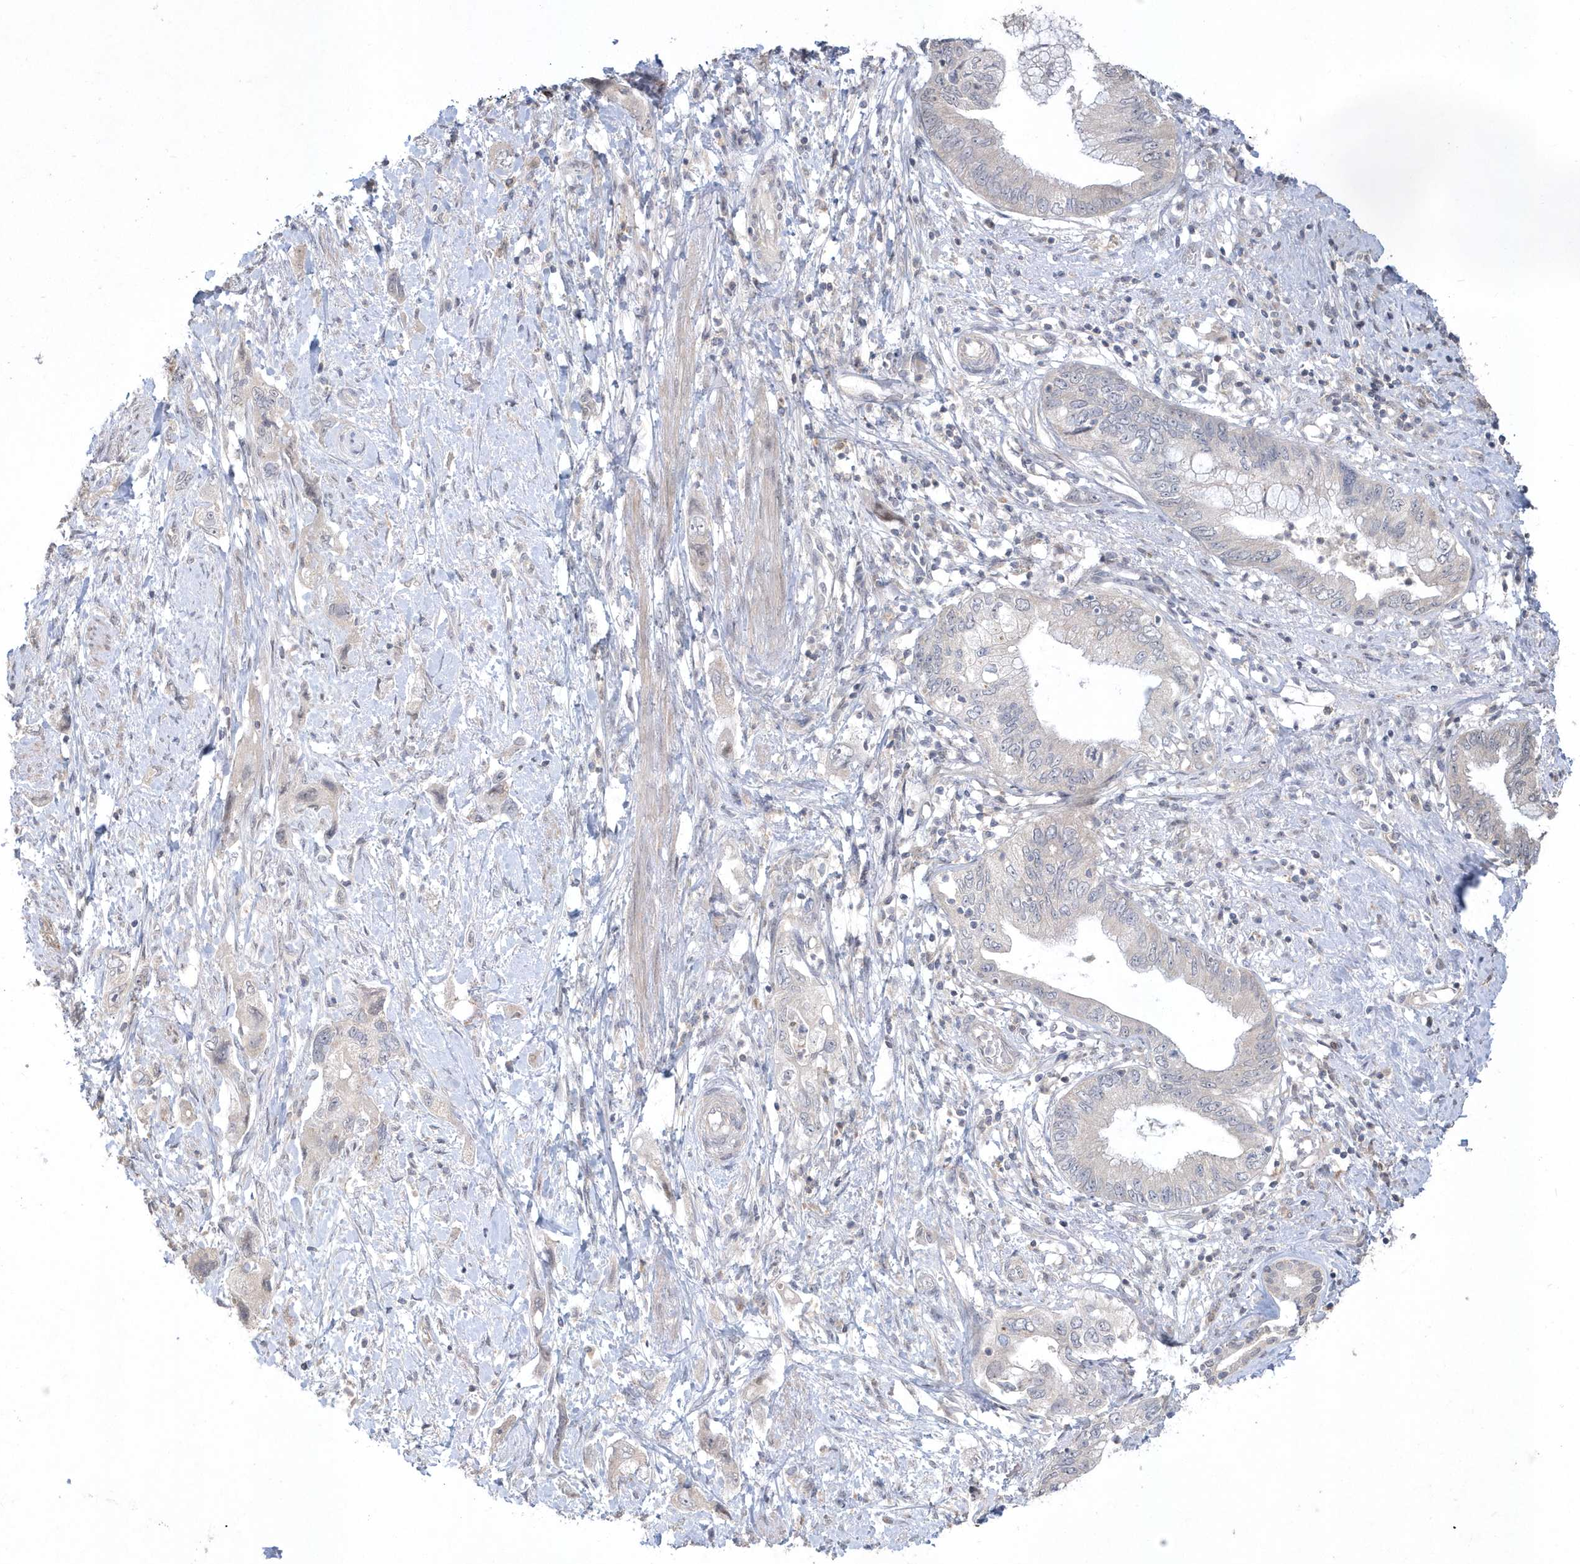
{"staining": {"intensity": "negative", "quantity": "none", "location": "none"}, "tissue": "pancreatic cancer", "cell_type": "Tumor cells", "image_type": "cancer", "snomed": [{"axis": "morphology", "description": "Adenocarcinoma, NOS"}, {"axis": "topography", "description": "Pancreas"}], "caption": "The image shows no staining of tumor cells in adenocarcinoma (pancreatic).", "gene": "TSPEAR", "patient": {"sex": "female", "age": 73}}